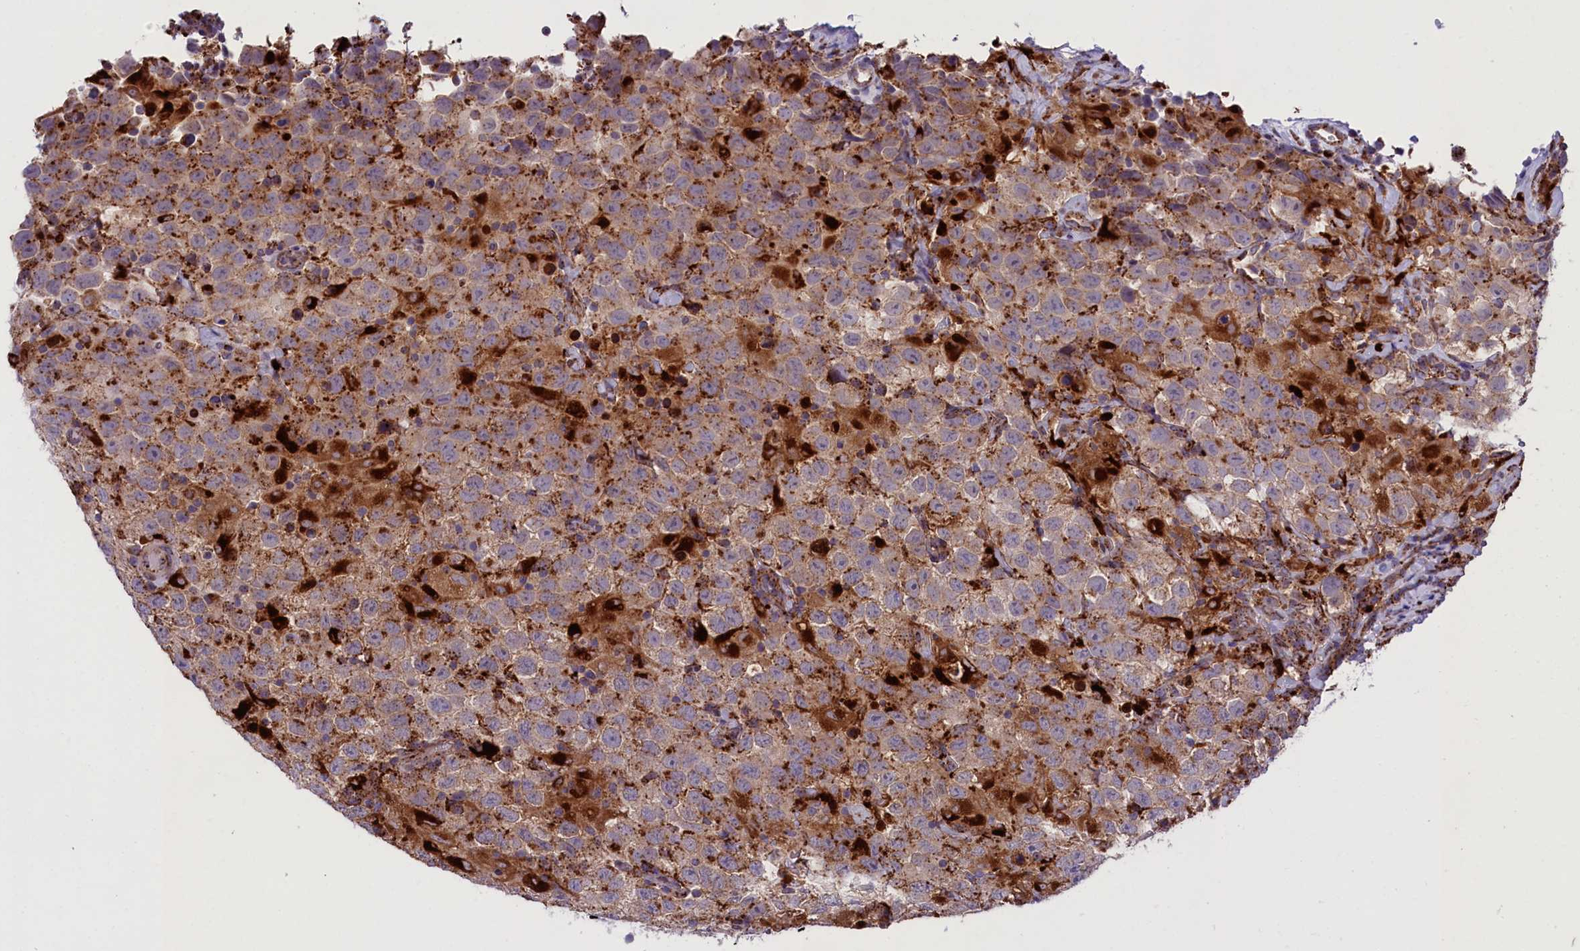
{"staining": {"intensity": "moderate", "quantity": "<25%", "location": "cytoplasmic/membranous"}, "tissue": "testis cancer", "cell_type": "Tumor cells", "image_type": "cancer", "snomed": [{"axis": "morphology", "description": "Seminoma, NOS"}, {"axis": "topography", "description": "Testis"}], "caption": "This histopathology image exhibits seminoma (testis) stained with immunohistochemistry (IHC) to label a protein in brown. The cytoplasmic/membranous of tumor cells show moderate positivity for the protein. Nuclei are counter-stained blue.", "gene": "MAN2B1", "patient": {"sex": "male", "age": 41}}